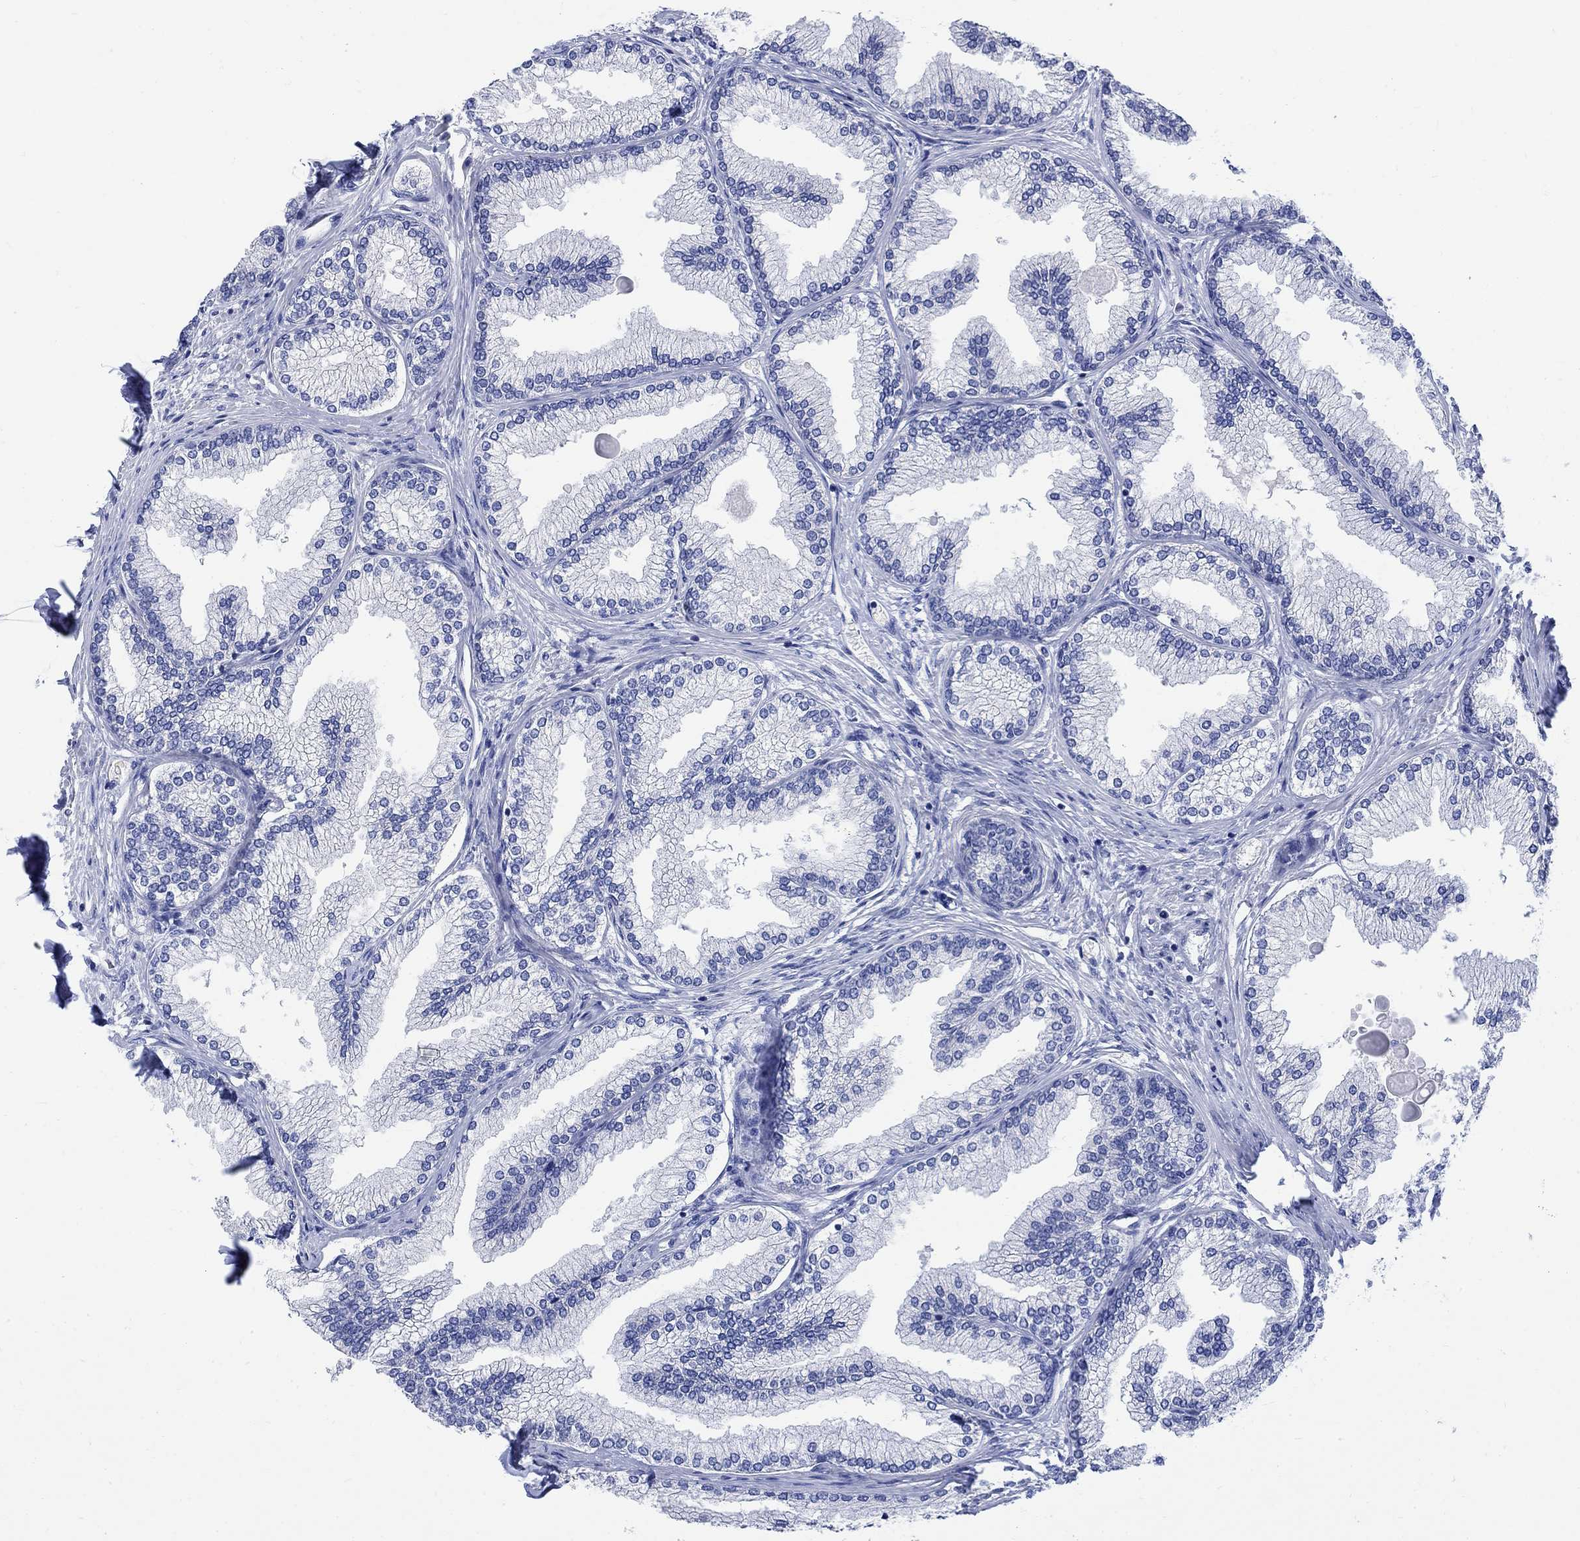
{"staining": {"intensity": "negative", "quantity": "none", "location": "none"}, "tissue": "prostate", "cell_type": "Glandular cells", "image_type": "normal", "snomed": [{"axis": "morphology", "description": "Normal tissue, NOS"}, {"axis": "topography", "description": "Prostate"}], "caption": "IHC of benign human prostate exhibits no positivity in glandular cells.", "gene": "GCM1", "patient": {"sex": "male", "age": 72}}